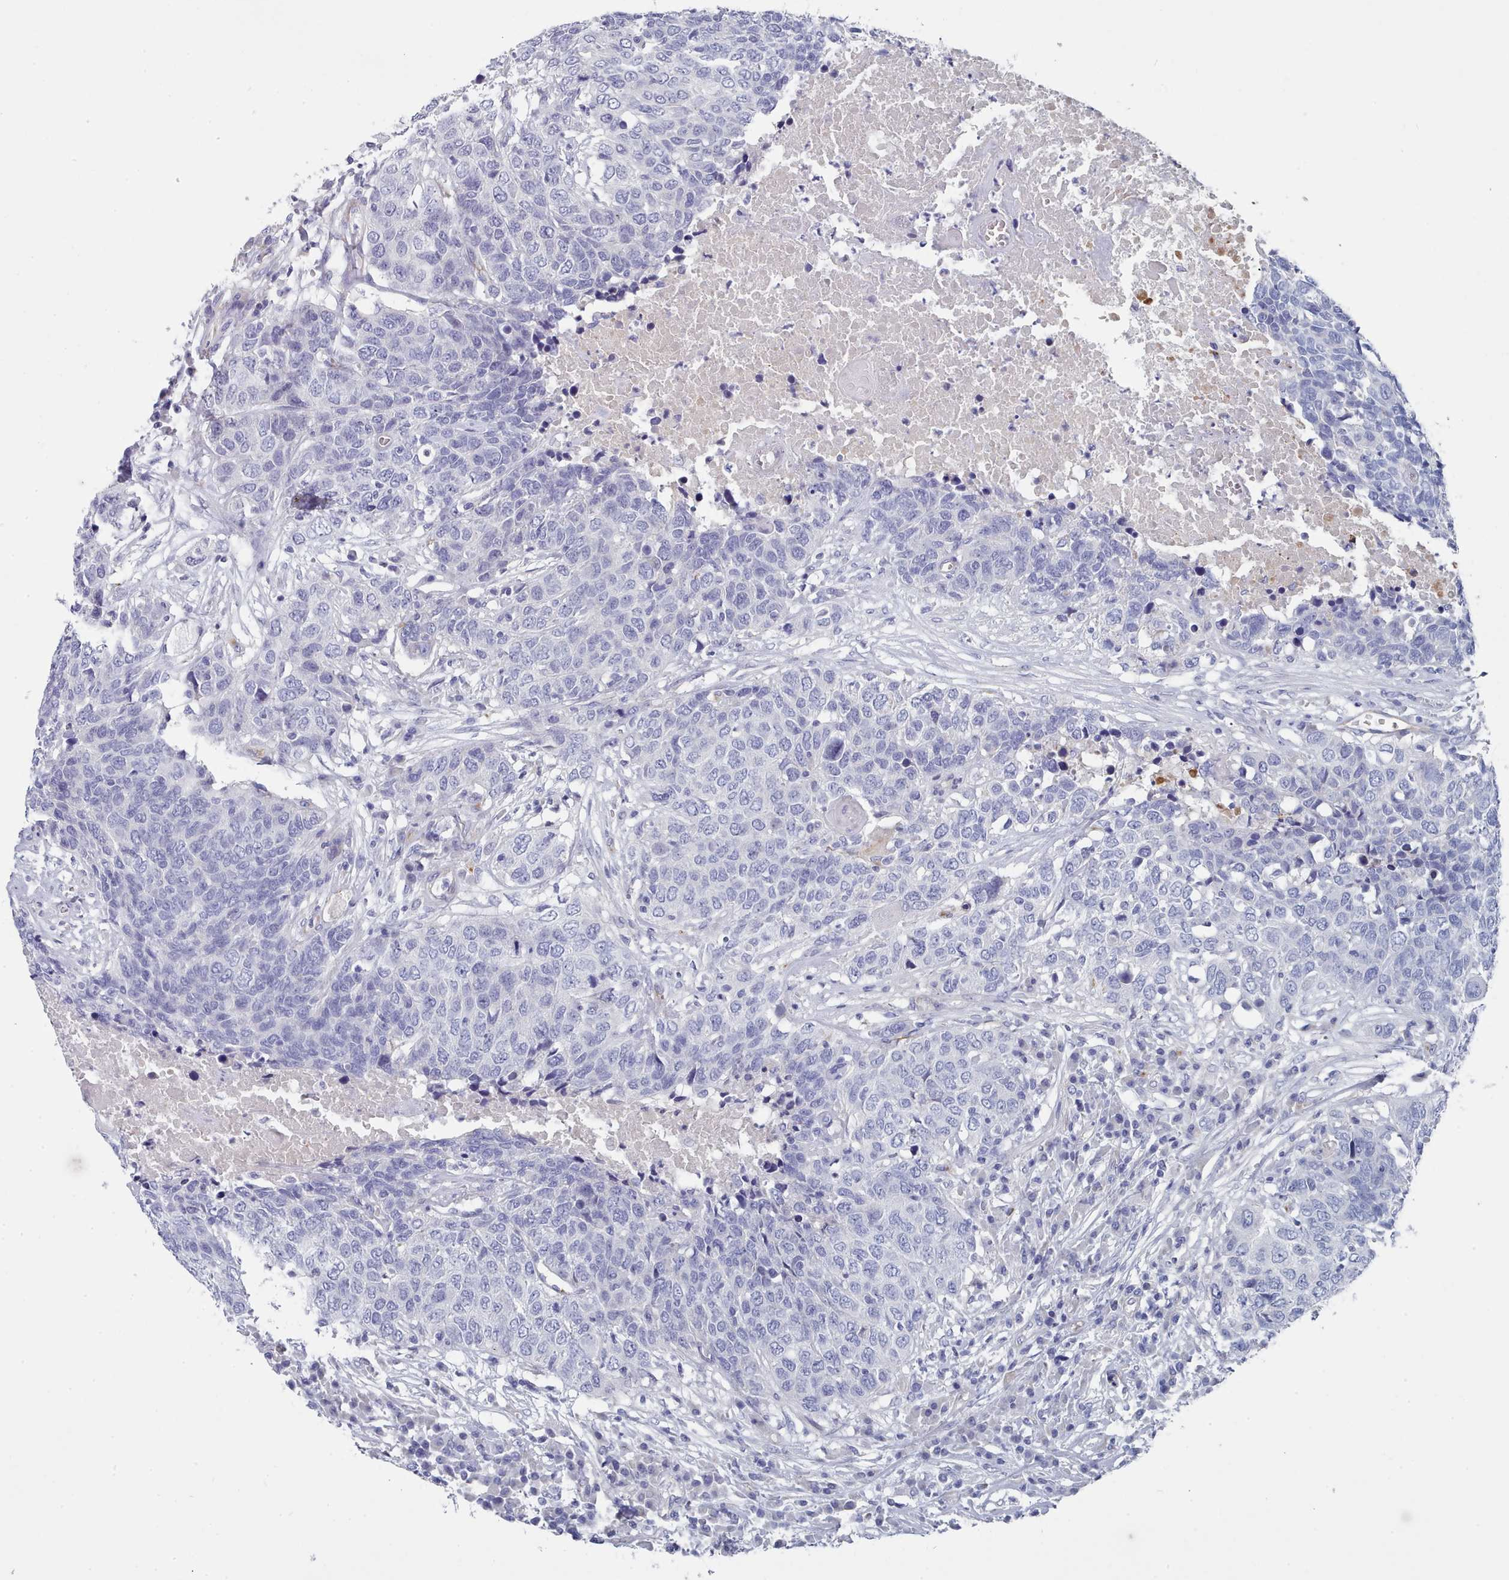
{"staining": {"intensity": "negative", "quantity": "none", "location": "none"}, "tissue": "head and neck cancer", "cell_type": "Tumor cells", "image_type": "cancer", "snomed": [{"axis": "morphology", "description": "Squamous cell carcinoma, NOS"}, {"axis": "topography", "description": "Head-Neck"}], "caption": "Histopathology image shows no protein positivity in tumor cells of head and neck squamous cell carcinoma tissue.", "gene": "PDE4C", "patient": {"sex": "male", "age": 66}}